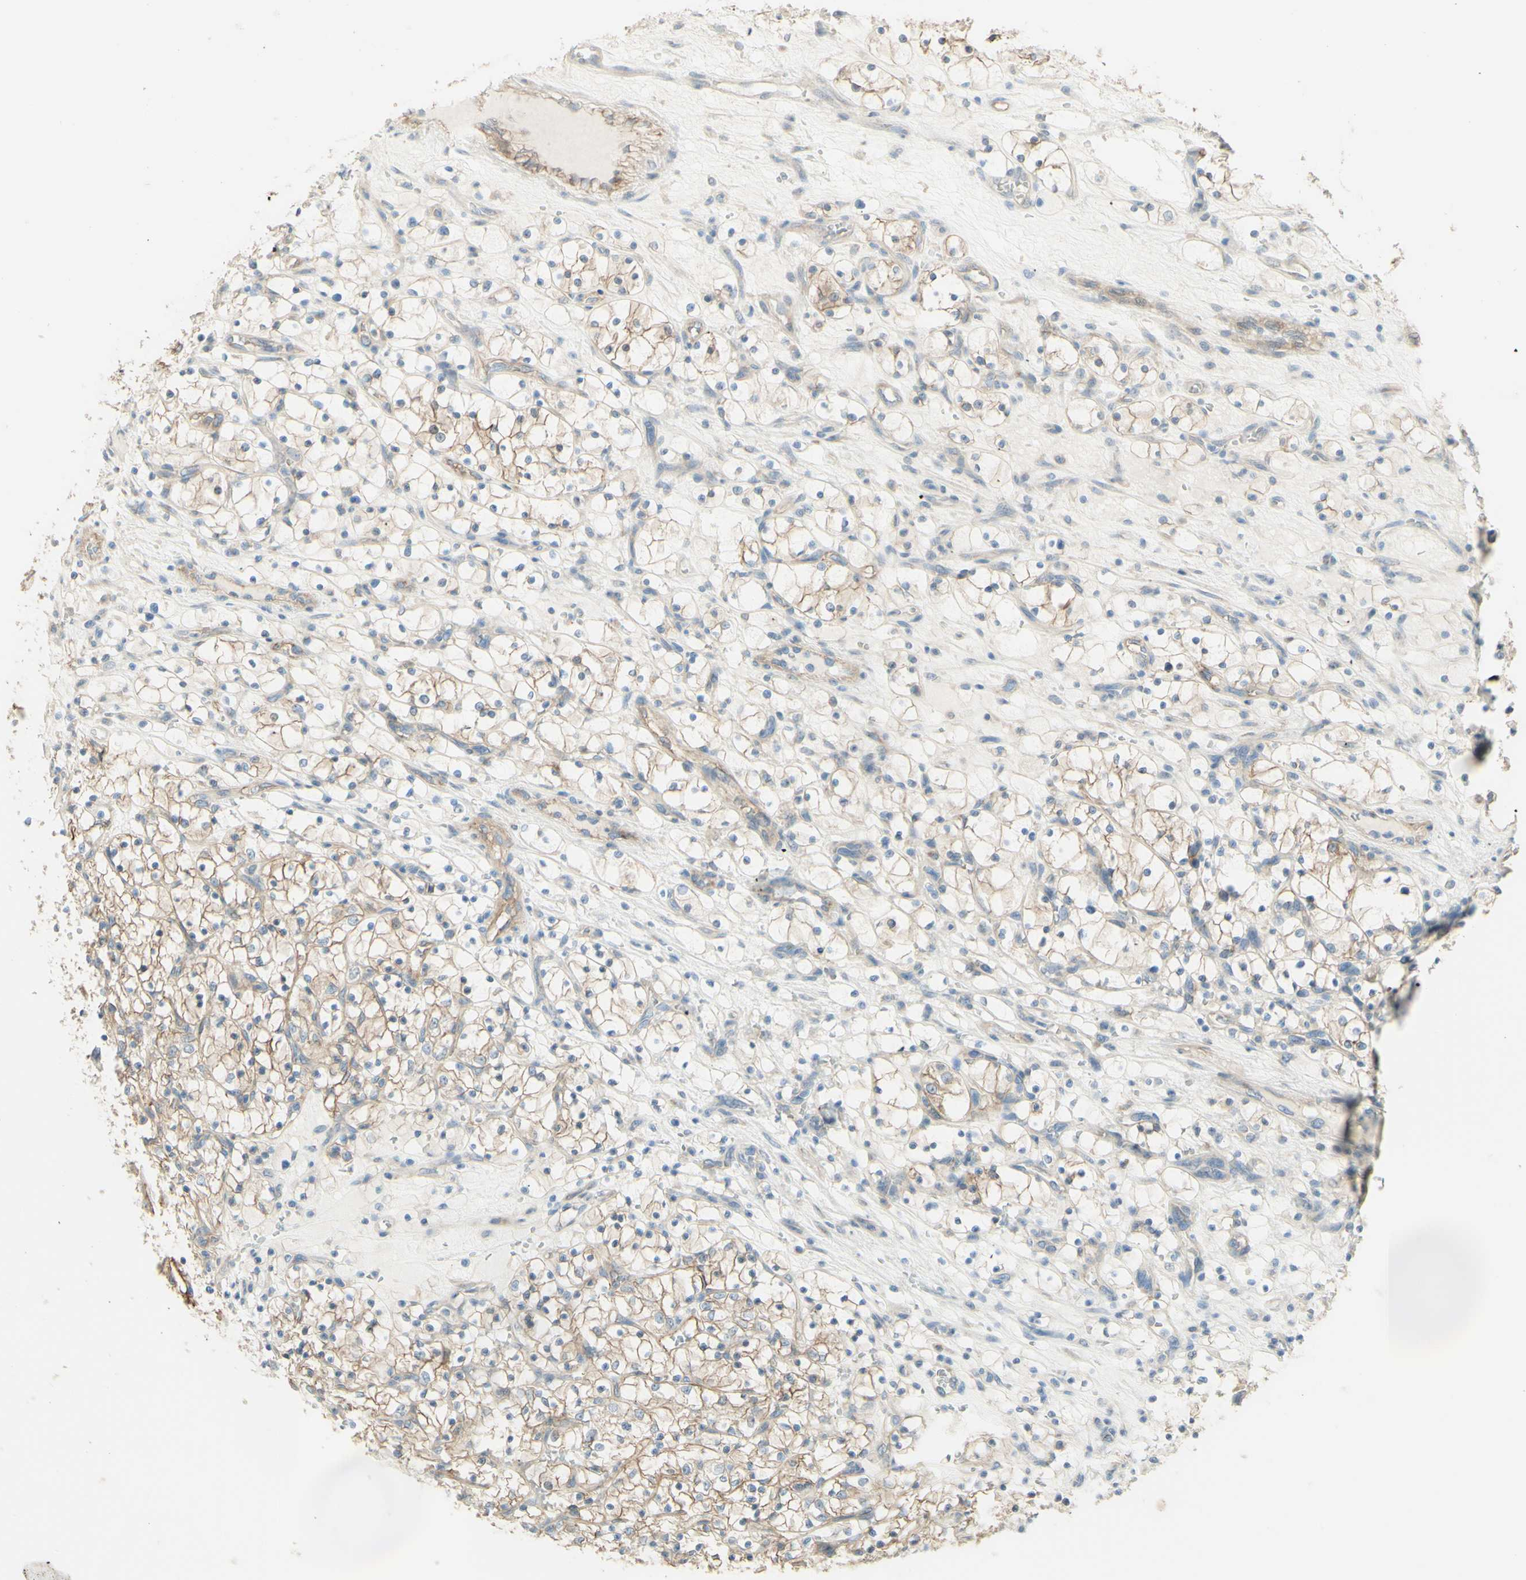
{"staining": {"intensity": "moderate", "quantity": "25%-75%", "location": "cytoplasmic/membranous"}, "tissue": "renal cancer", "cell_type": "Tumor cells", "image_type": "cancer", "snomed": [{"axis": "morphology", "description": "Adenocarcinoma, NOS"}, {"axis": "topography", "description": "Kidney"}], "caption": "Human renal adenocarcinoma stained for a protein (brown) demonstrates moderate cytoplasmic/membranous positive staining in approximately 25%-75% of tumor cells.", "gene": "RNF149", "patient": {"sex": "female", "age": 69}}